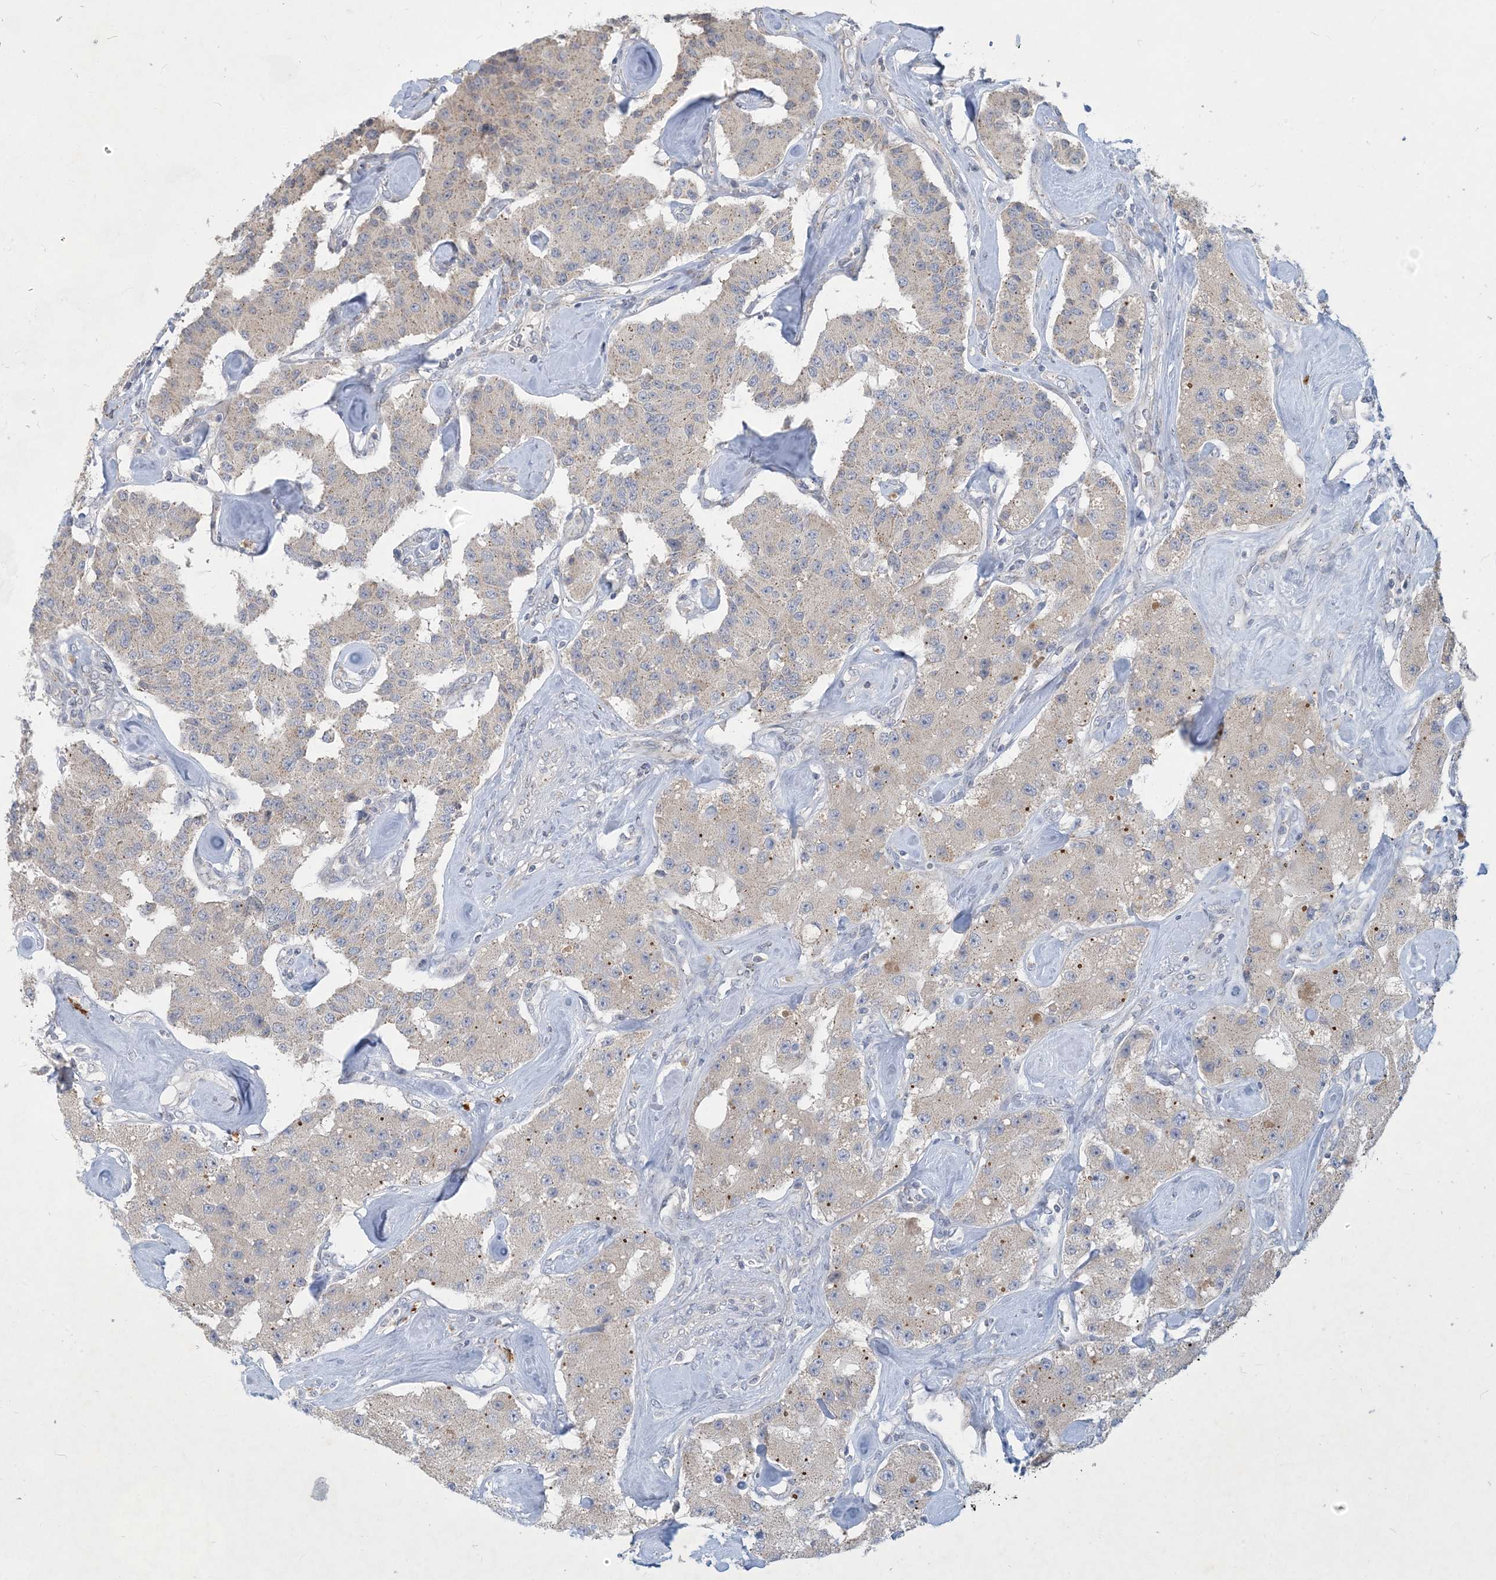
{"staining": {"intensity": "weak", "quantity": "<25%", "location": "cytoplasmic/membranous"}, "tissue": "carcinoid", "cell_type": "Tumor cells", "image_type": "cancer", "snomed": [{"axis": "morphology", "description": "Carcinoid, malignant, NOS"}, {"axis": "topography", "description": "Pancreas"}], "caption": "Immunohistochemistry image of neoplastic tissue: human malignant carcinoid stained with DAB reveals no significant protein positivity in tumor cells. (Immunohistochemistry (ihc), brightfield microscopy, high magnification).", "gene": "CCDC14", "patient": {"sex": "male", "age": 41}}